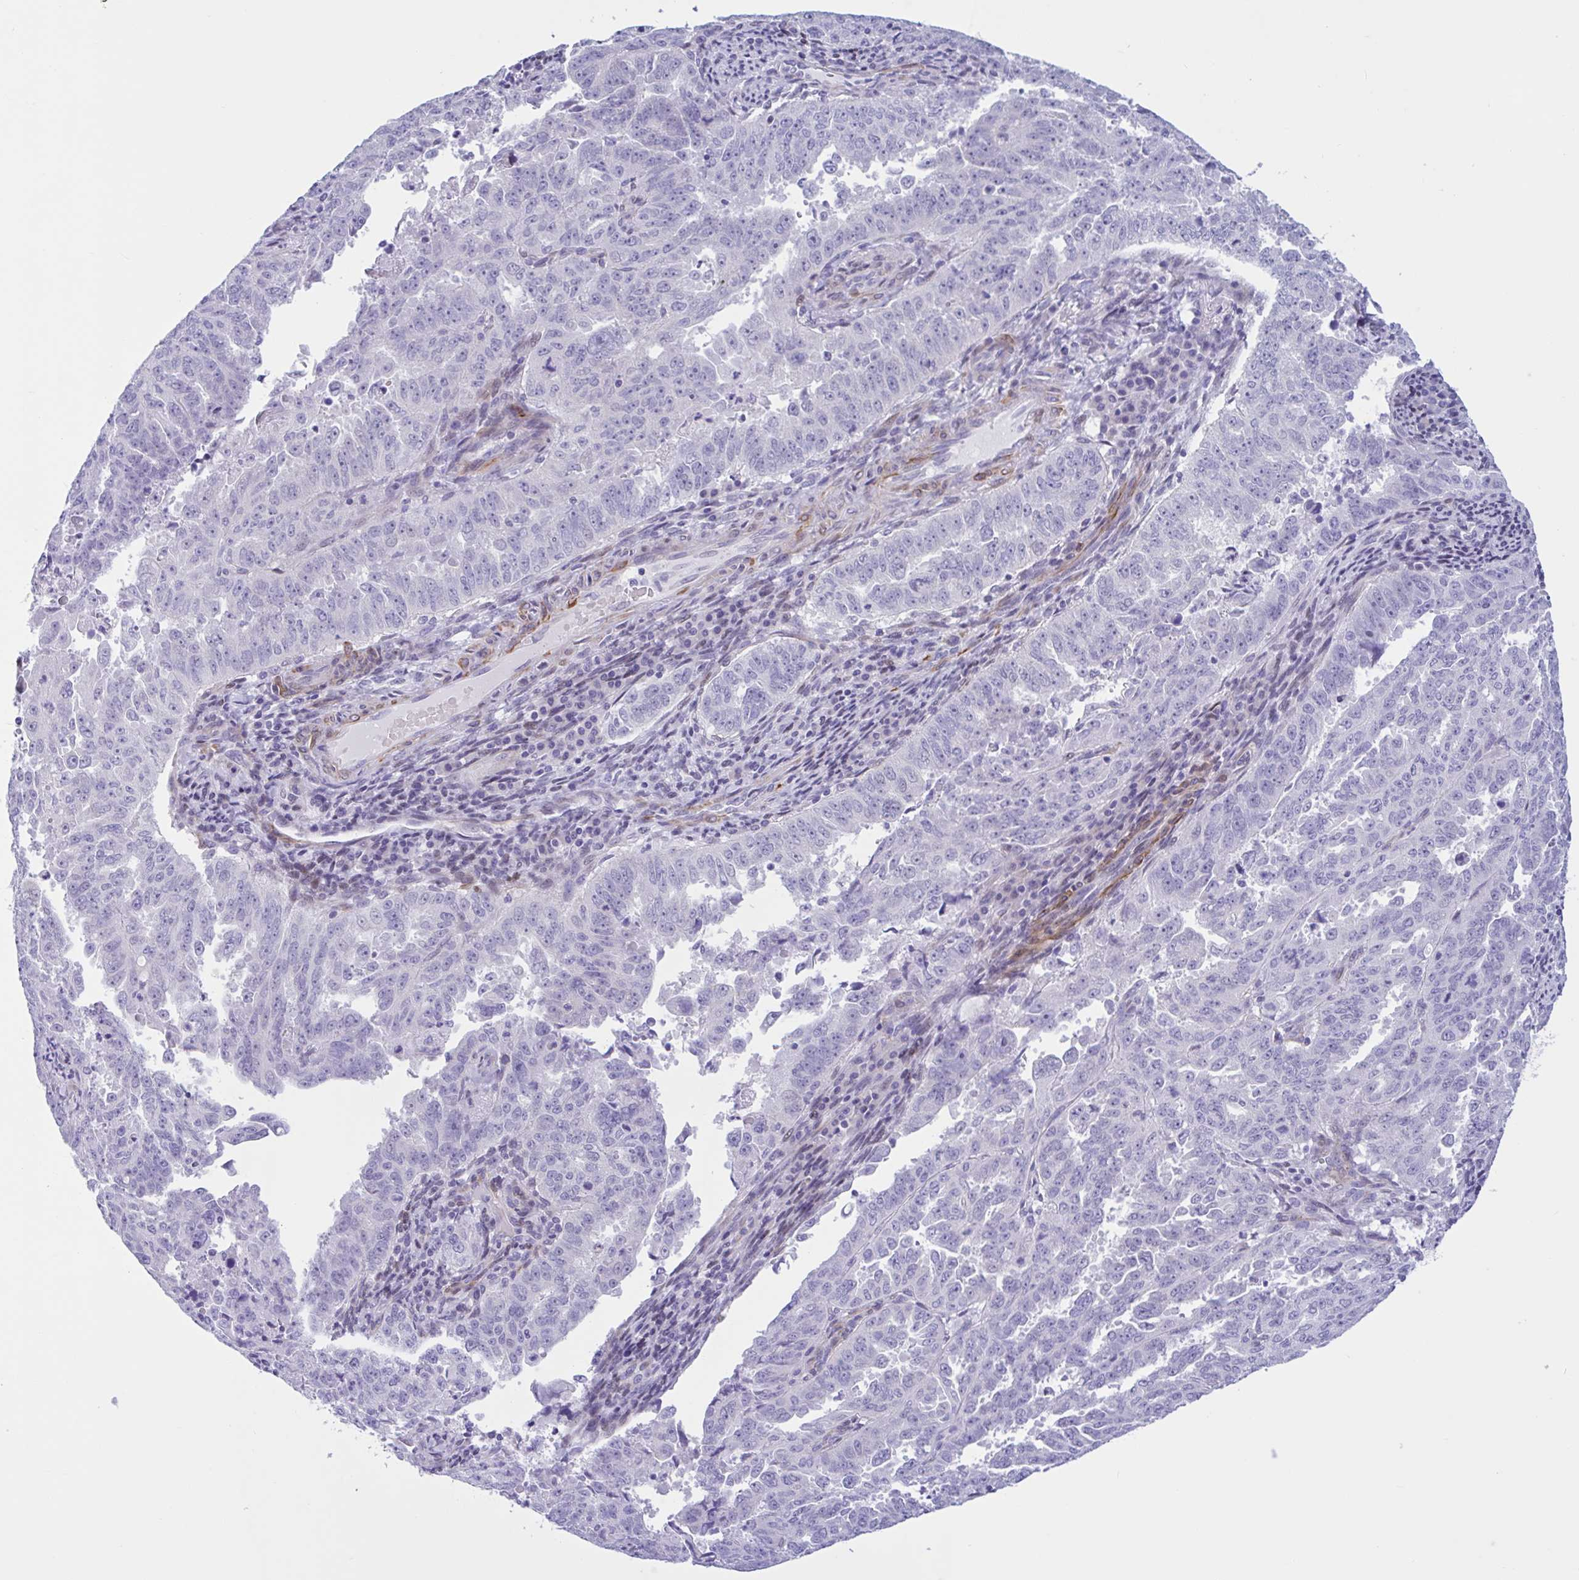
{"staining": {"intensity": "negative", "quantity": "none", "location": "none"}, "tissue": "endometrial cancer", "cell_type": "Tumor cells", "image_type": "cancer", "snomed": [{"axis": "morphology", "description": "Adenocarcinoma, NOS"}, {"axis": "topography", "description": "Endometrium"}], "caption": "DAB immunohistochemical staining of human adenocarcinoma (endometrial) shows no significant positivity in tumor cells.", "gene": "AHCYL2", "patient": {"sex": "female", "age": 65}}